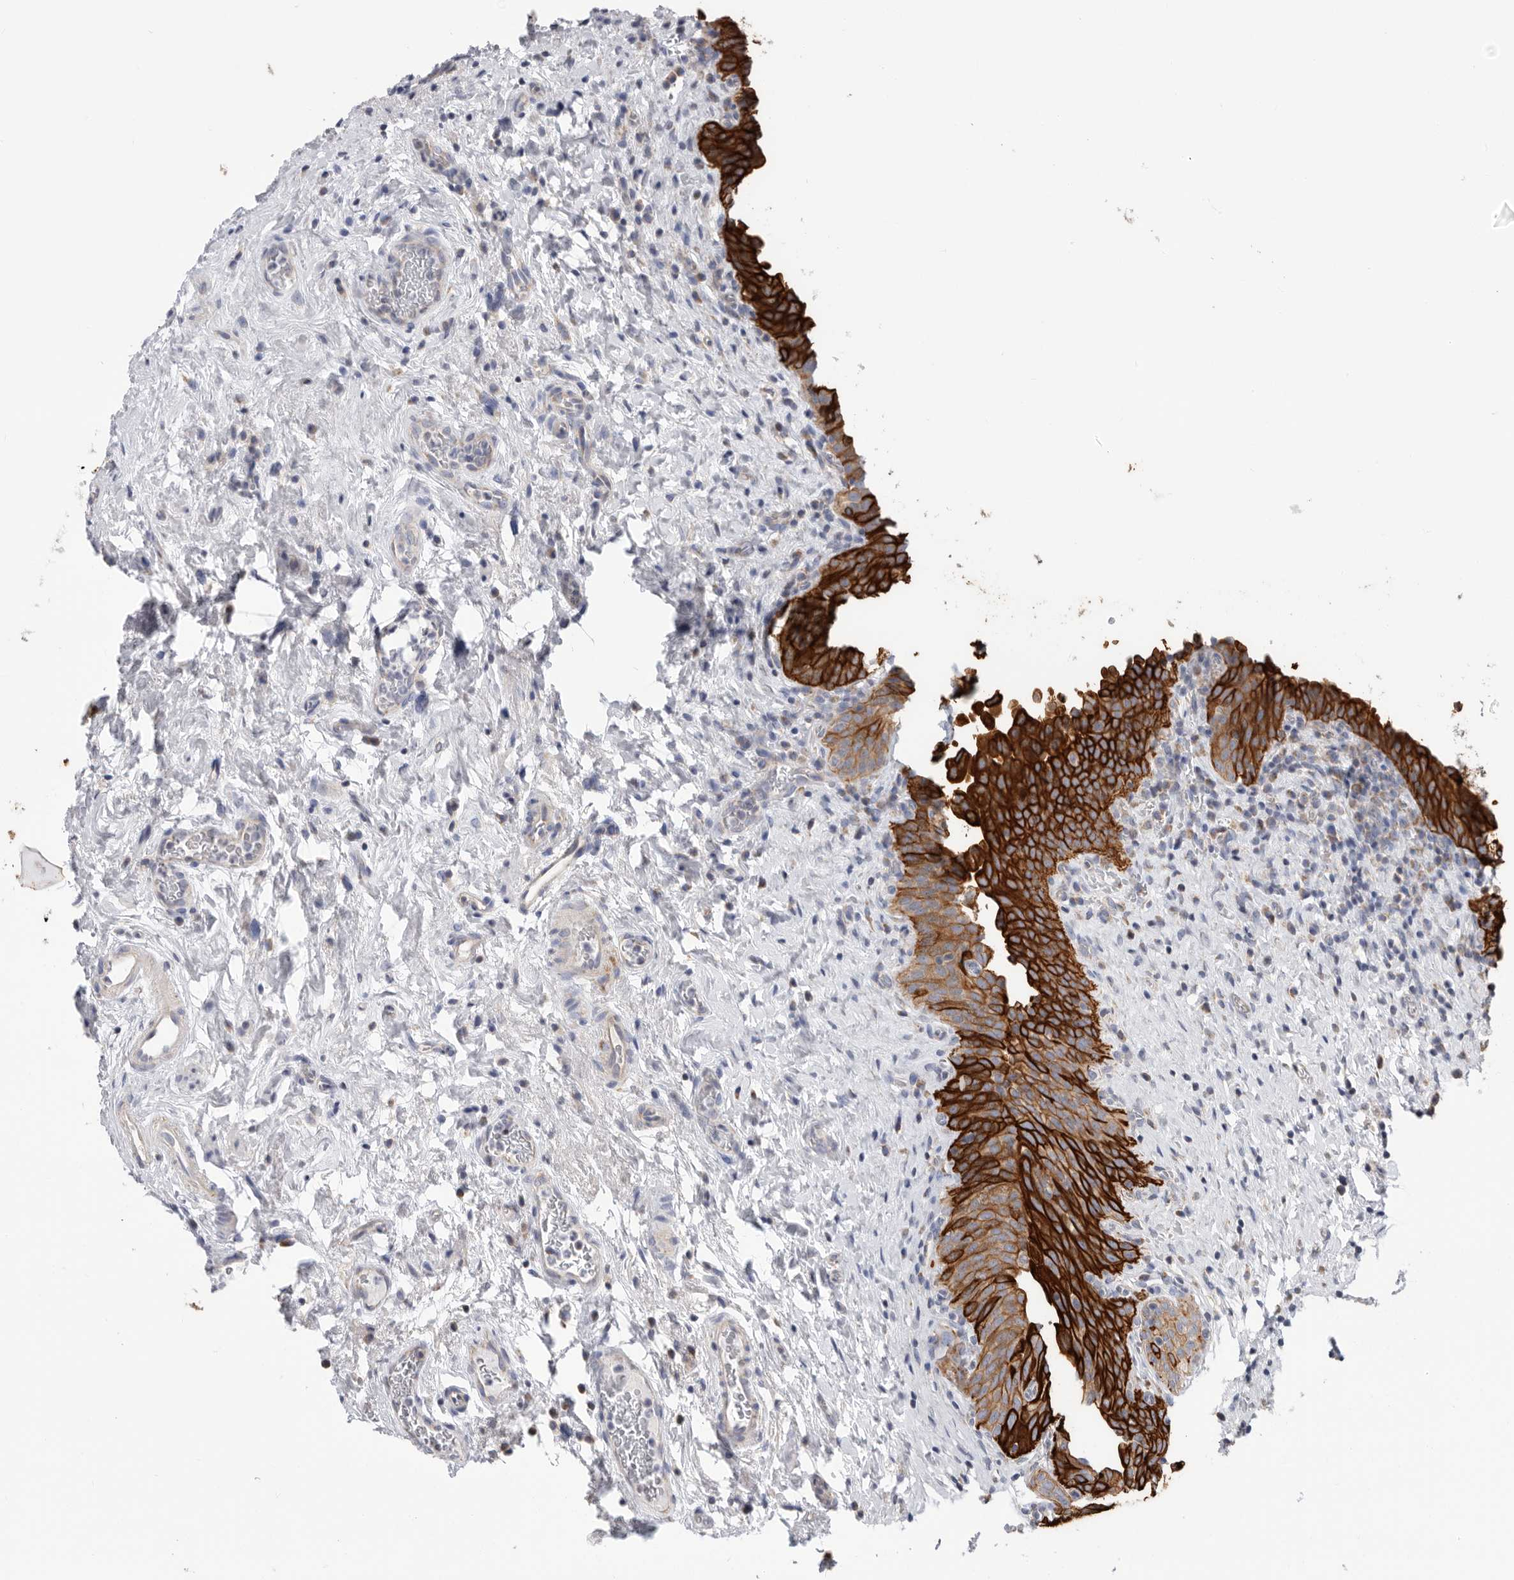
{"staining": {"intensity": "strong", "quantity": ">75%", "location": "cytoplasmic/membranous"}, "tissue": "urinary bladder", "cell_type": "Urothelial cells", "image_type": "normal", "snomed": [{"axis": "morphology", "description": "Normal tissue, NOS"}, {"axis": "topography", "description": "Urinary bladder"}], "caption": "This is an image of IHC staining of normal urinary bladder, which shows strong expression in the cytoplasmic/membranous of urothelial cells.", "gene": "MTFR1L", "patient": {"sex": "male", "age": 83}}